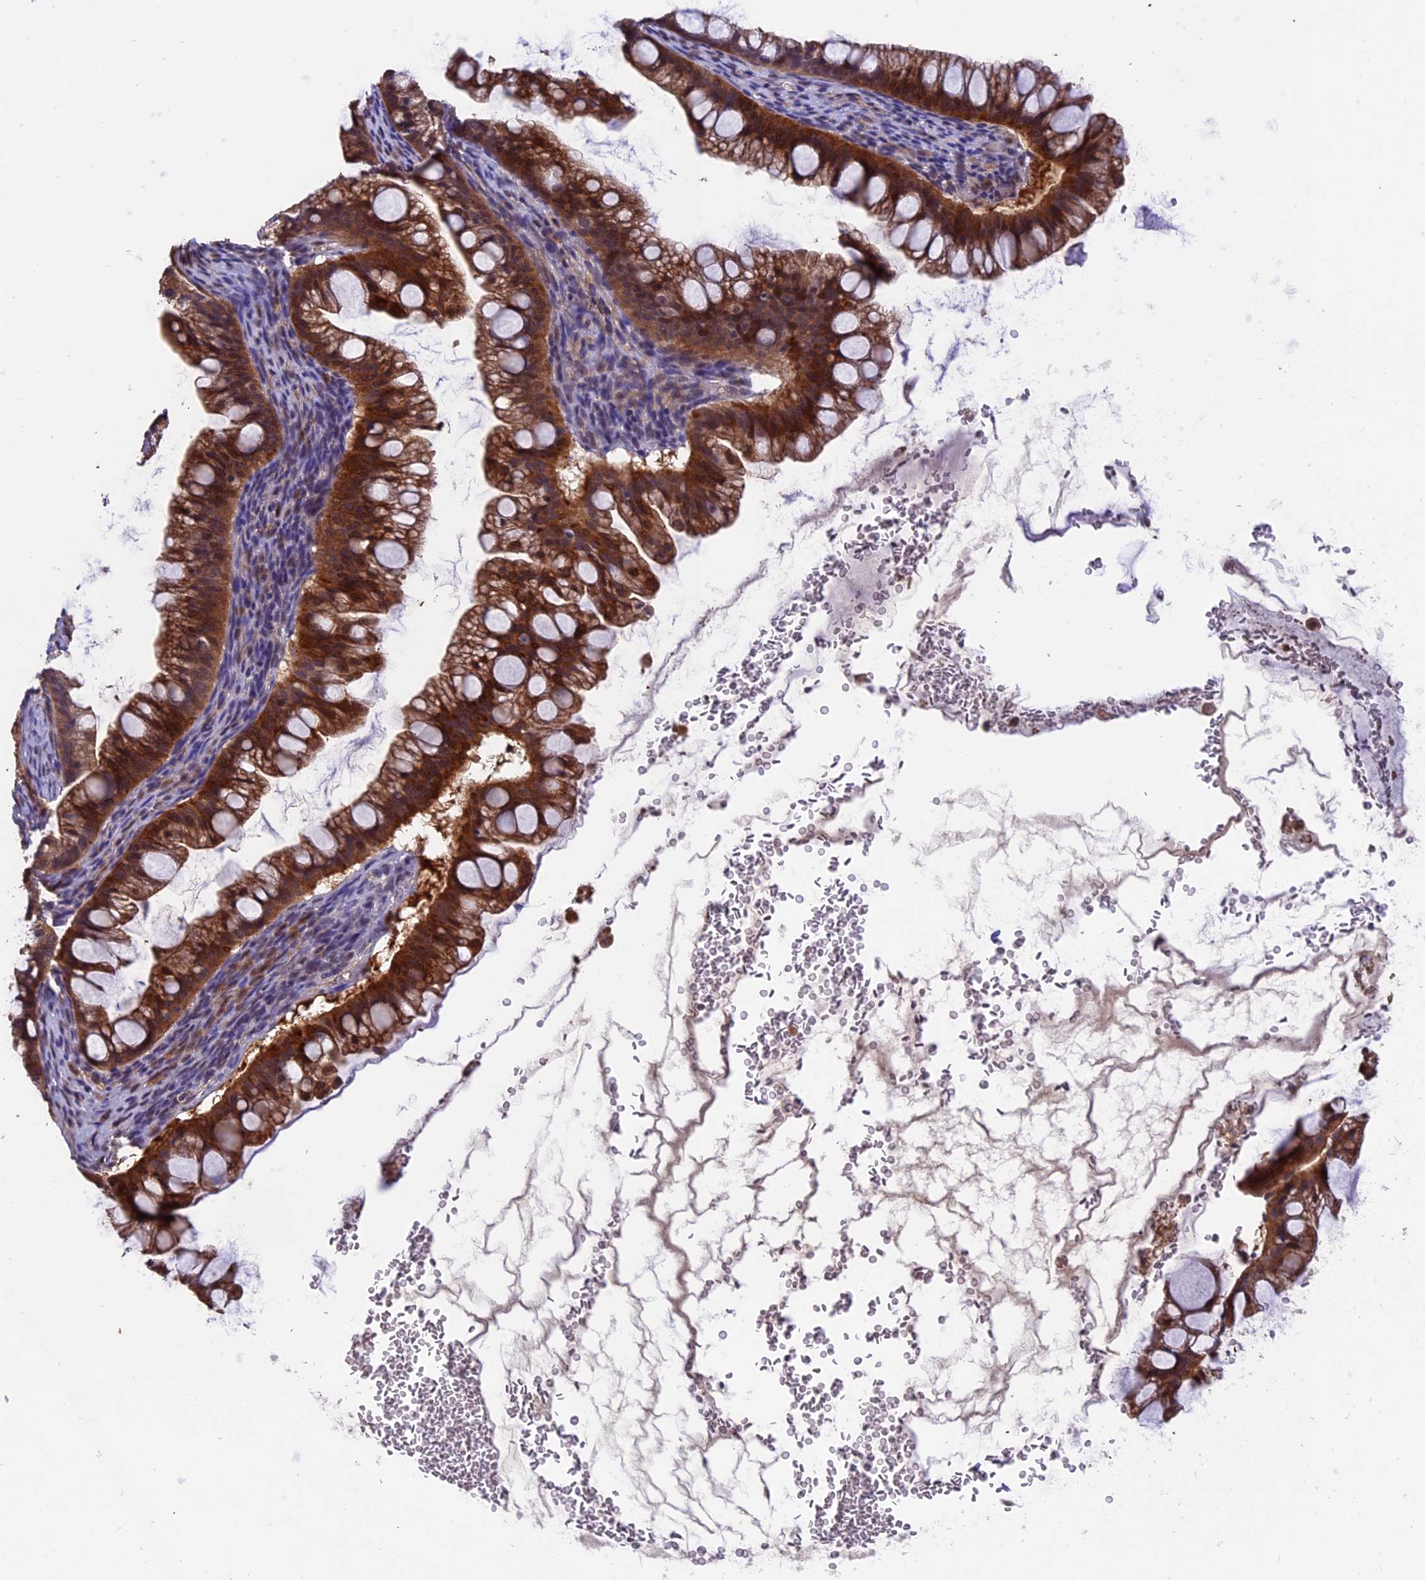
{"staining": {"intensity": "strong", "quantity": ">75%", "location": "cytoplasmic/membranous"}, "tissue": "ovarian cancer", "cell_type": "Tumor cells", "image_type": "cancer", "snomed": [{"axis": "morphology", "description": "Cystadenocarcinoma, mucinous, NOS"}, {"axis": "topography", "description": "Ovary"}], "caption": "Strong cytoplasmic/membranous staining is appreciated in approximately >75% of tumor cells in ovarian mucinous cystadenocarcinoma. The staining was performed using DAB, with brown indicating positive protein expression. Nuclei are stained blue with hematoxylin.", "gene": "PKD2L2", "patient": {"sex": "female", "age": 73}}